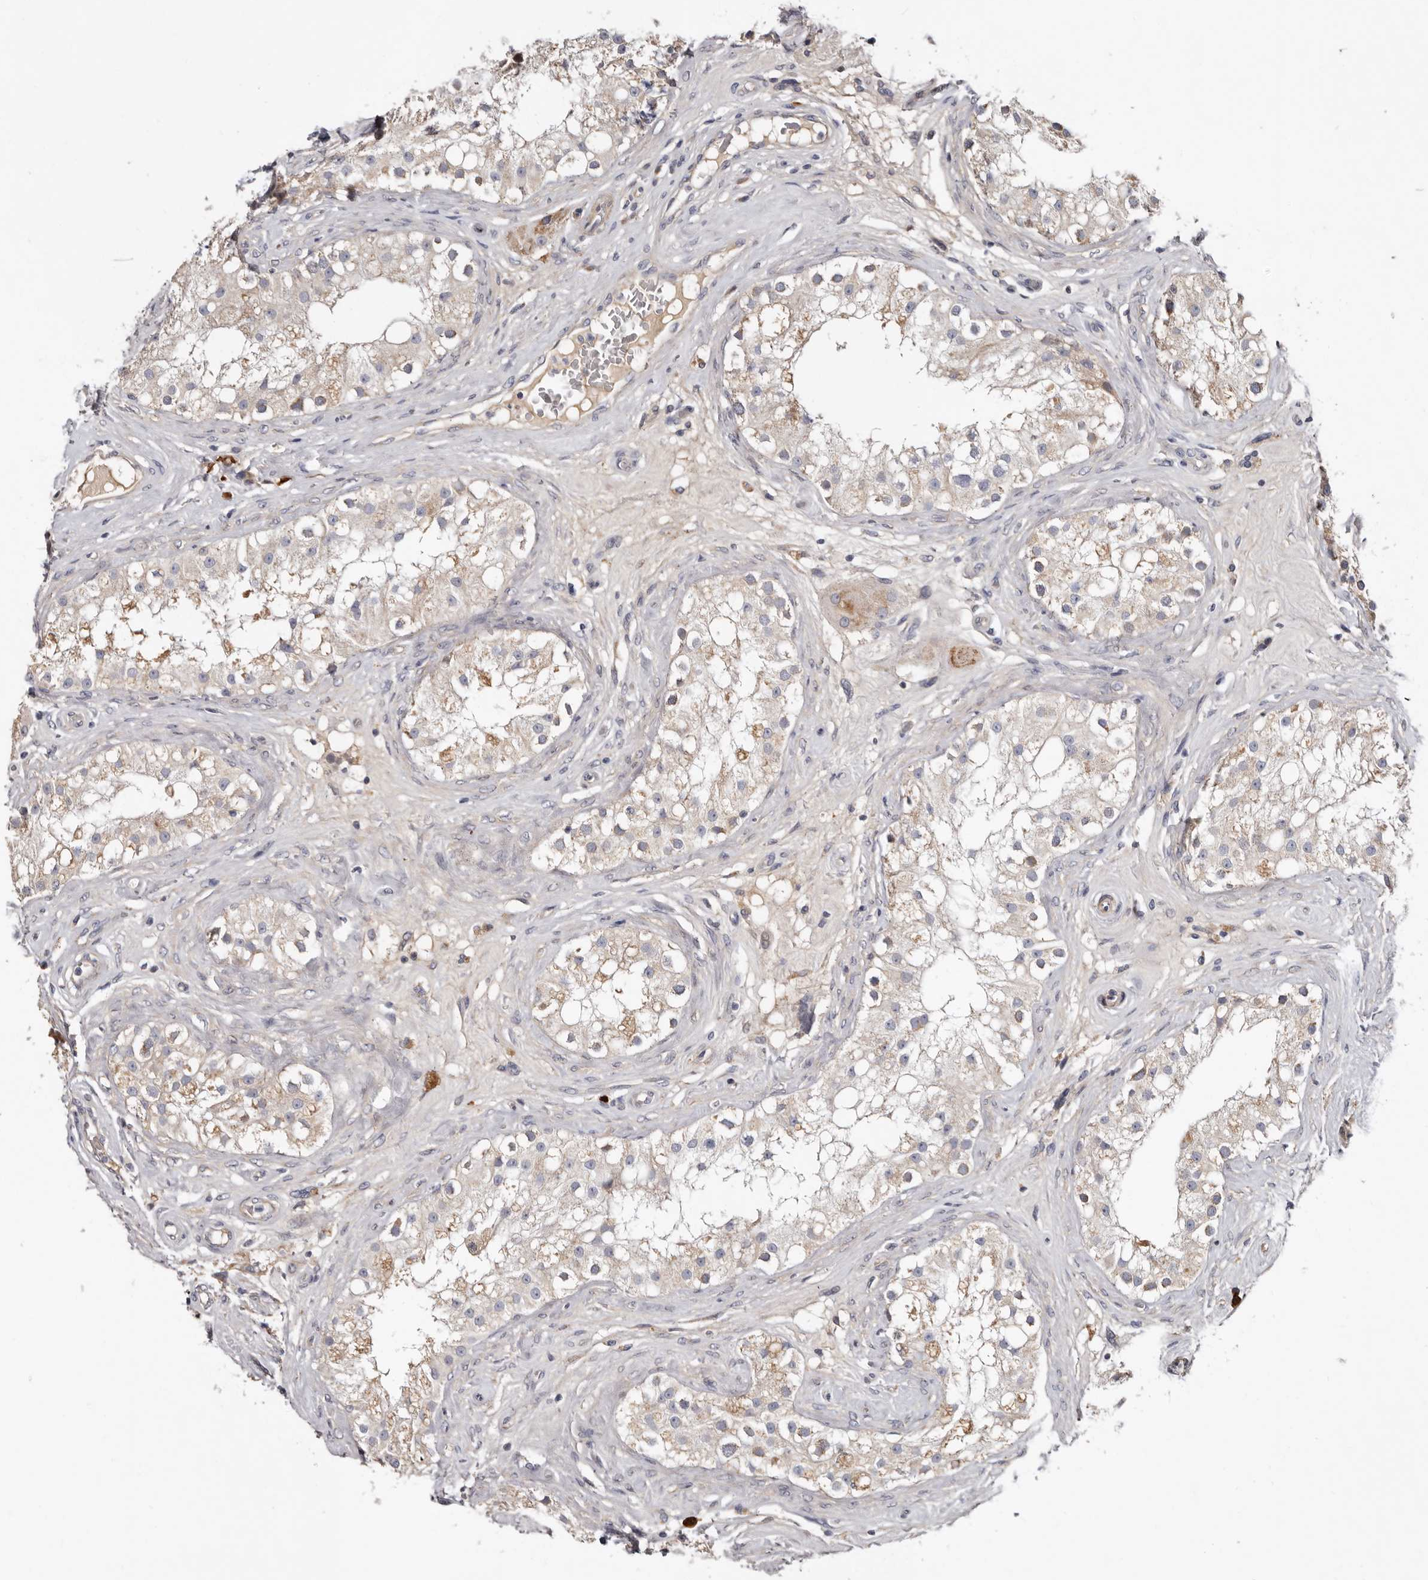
{"staining": {"intensity": "weak", "quantity": "<25%", "location": "cytoplasmic/membranous"}, "tissue": "testis", "cell_type": "Cells in seminiferous ducts", "image_type": "normal", "snomed": [{"axis": "morphology", "description": "Normal tissue, NOS"}, {"axis": "topography", "description": "Testis"}], "caption": "An immunohistochemistry (IHC) micrograph of normal testis is shown. There is no staining in cells in seminiferous ducts of testis.", "gene": "SPTA1", "patient": {"sex": "male", "age": 84}}